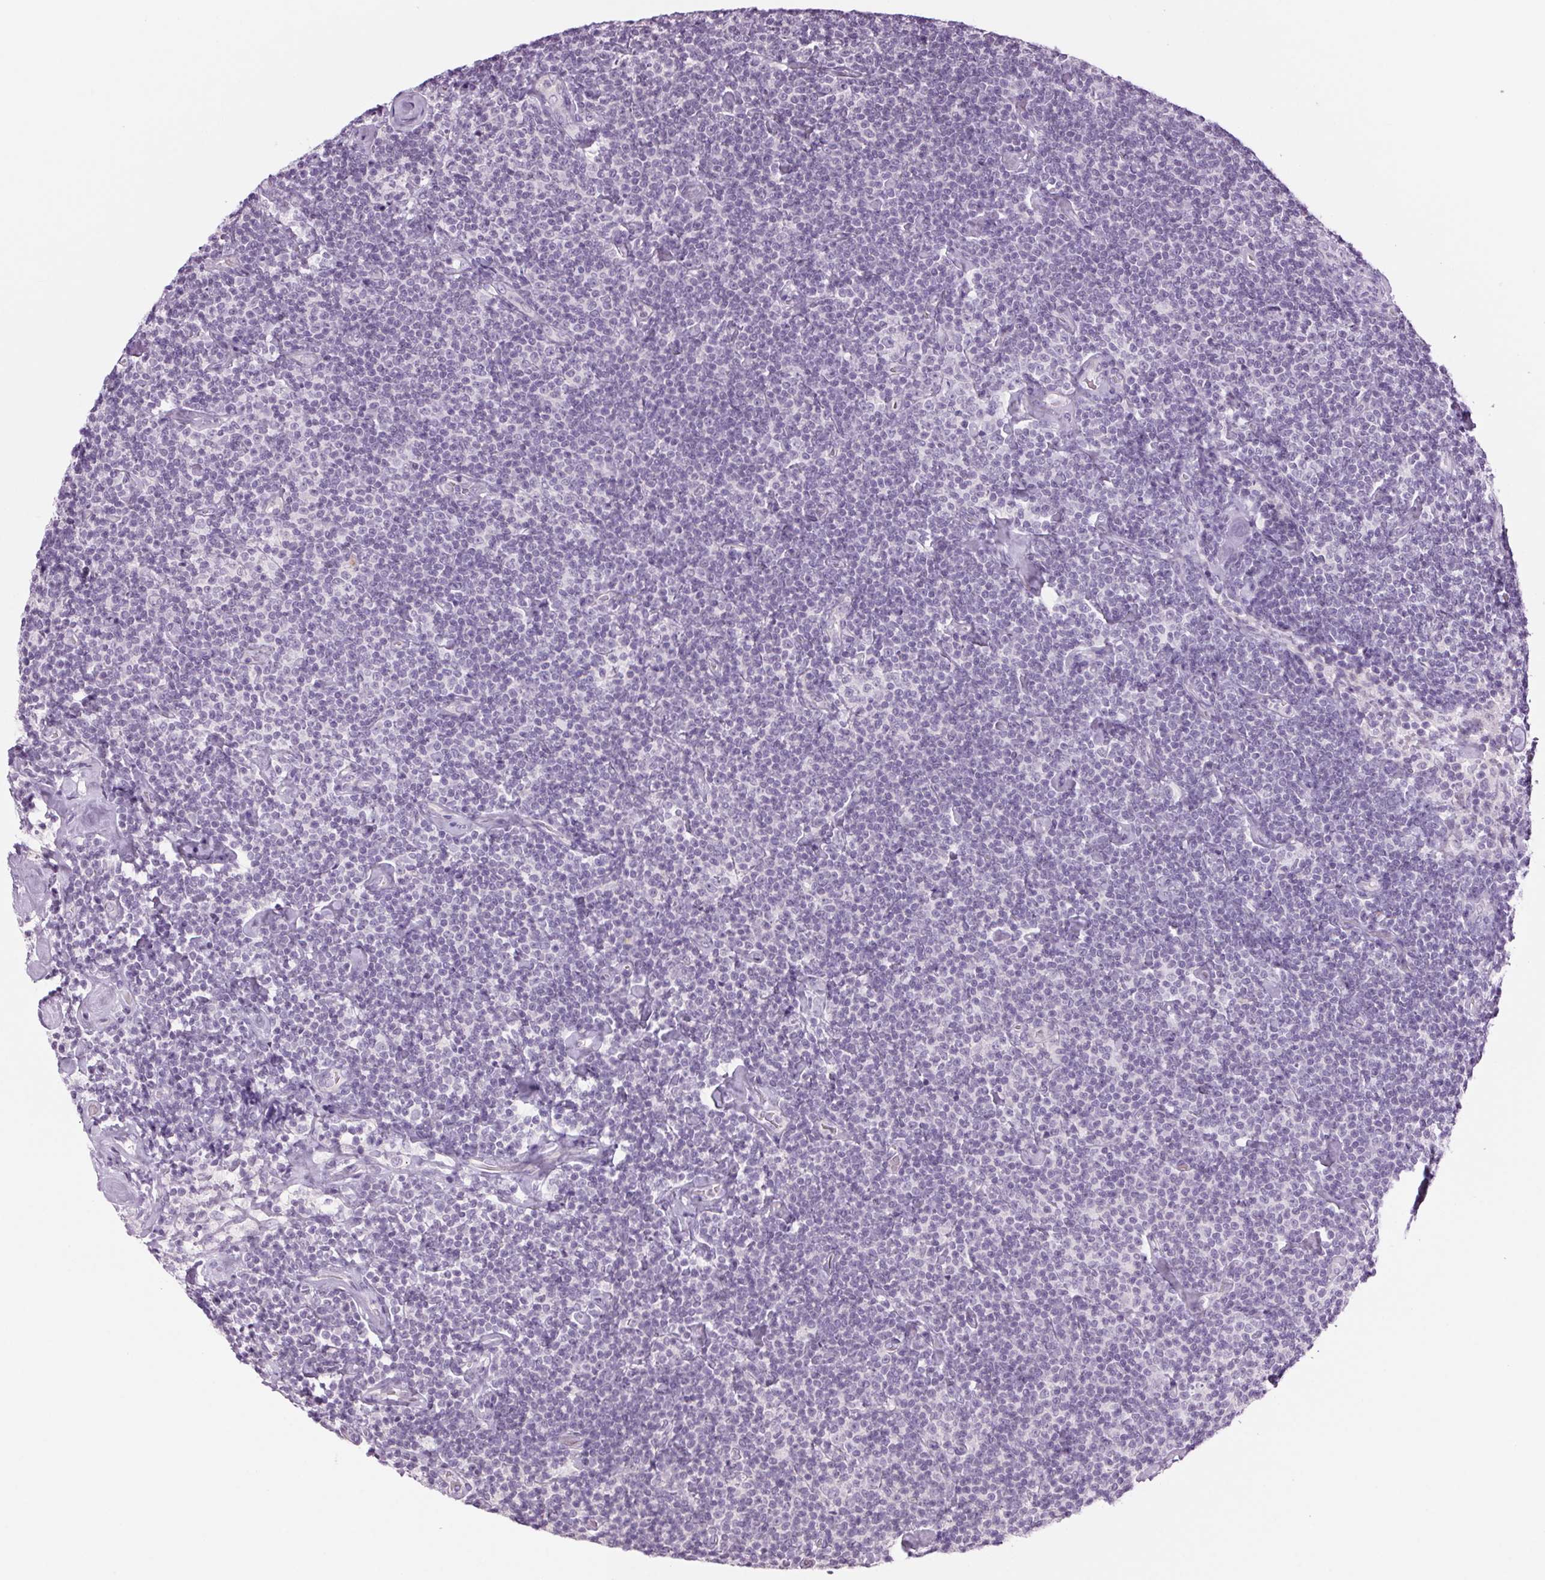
{"staining": {"intensity": "negative", "quantity": "none", "location": "none"}, "tissue": "lymphoma", "cell_type": "Tumor cells", "image_type": "cancer", "snomed": [{"axis": "morphology", "description": "Malignant lymphoma, non-Hodgkin's type, Low grade"}, {"axis": "topography", "description": "Lymph node"}], "caption": "A photomicrograph of human low-grade malignant lymphoma, non-Hodgkin's type is negative for staining in tumor cells. (DAB immunohistochemistry visualized using brightfield microscopy, high magnification).", "gene": "MPO", "patient": {"sex": "male", "age": 81}}